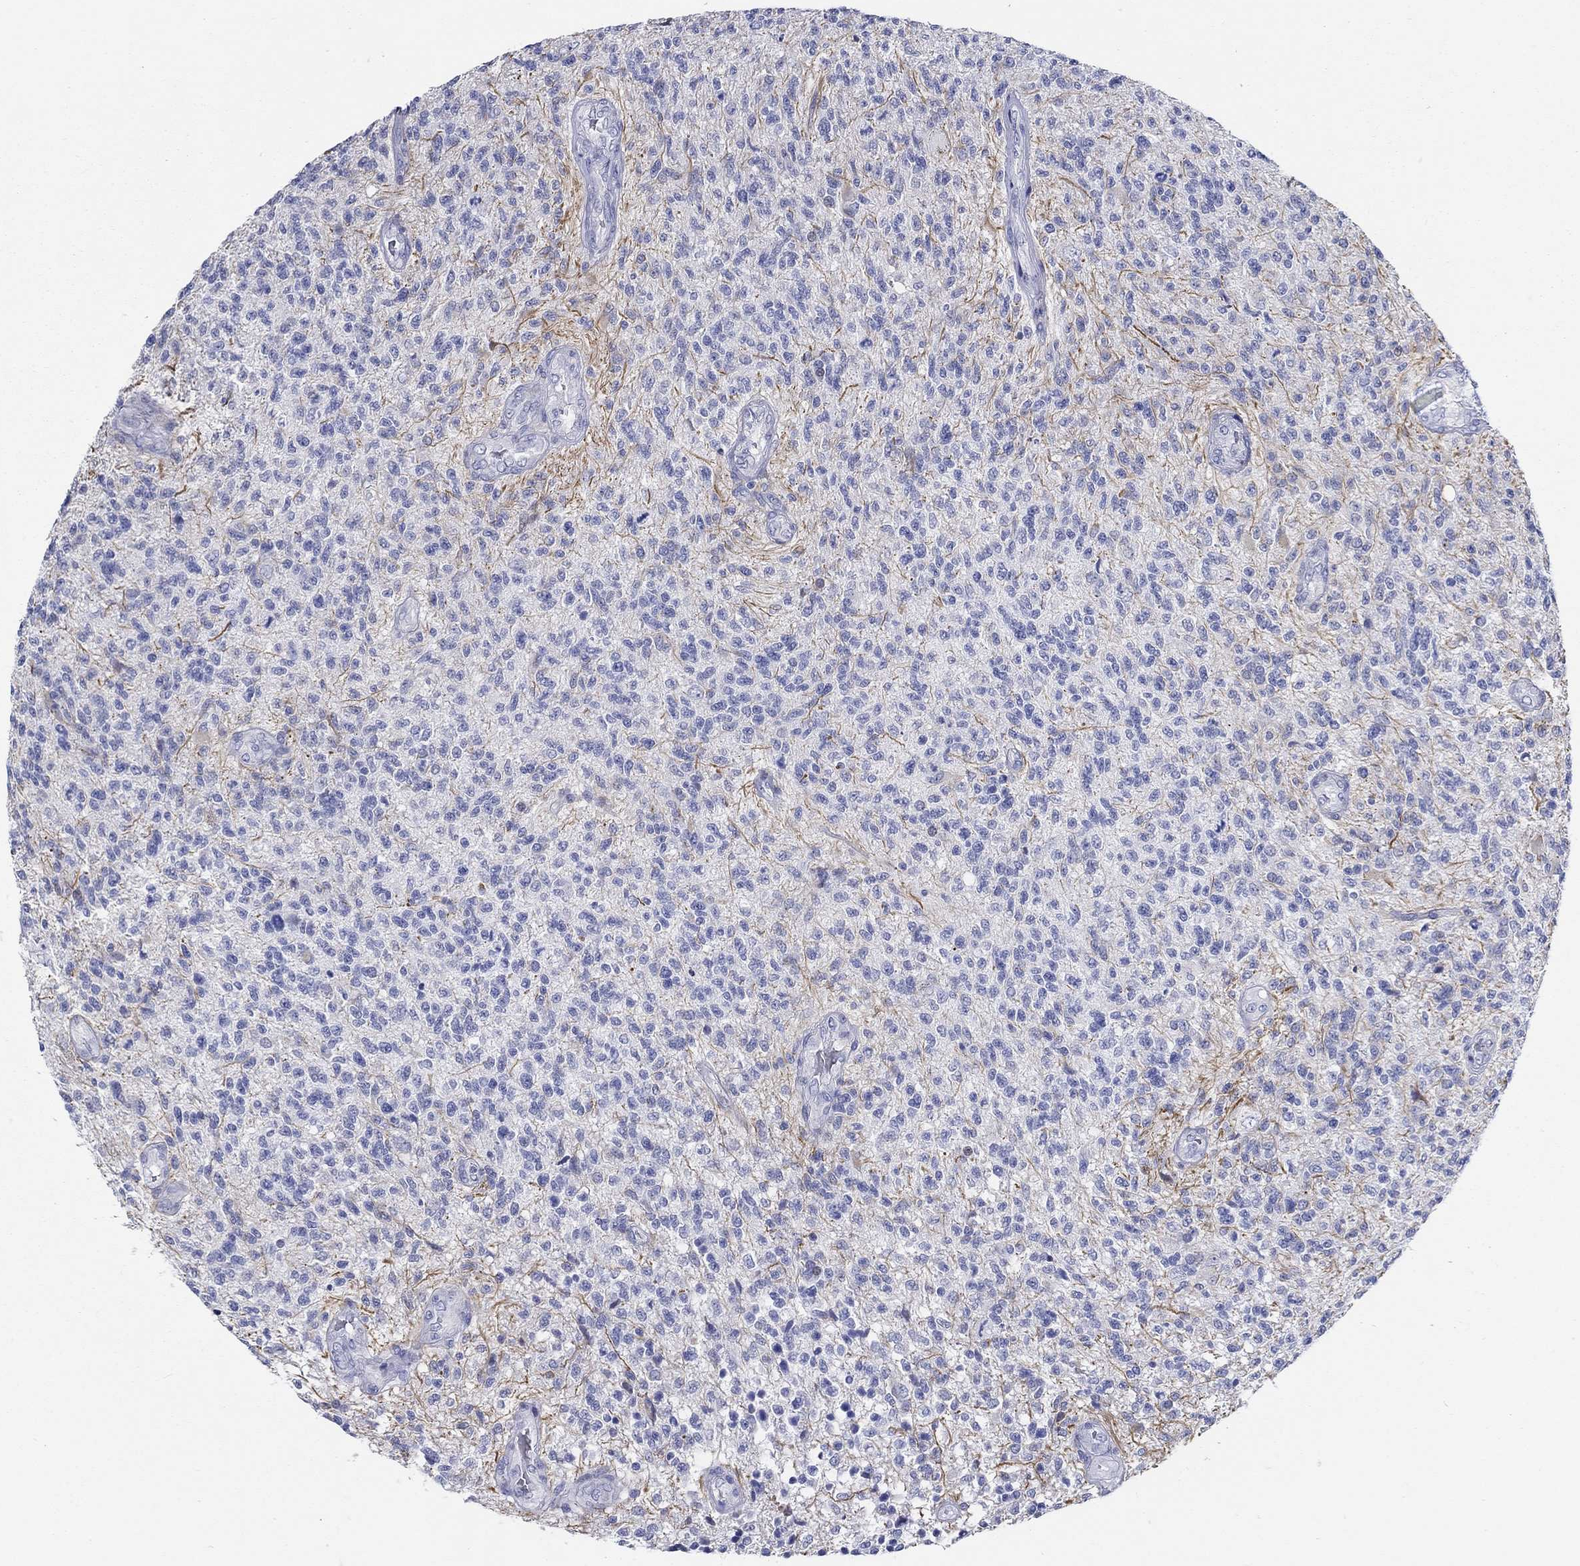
{"staining": {"intensity": "strong", "quantity": "<25%", "location": "cytoplasmic/membranous"}, "tissue": "glioma", "cell_type": "Tumor cells", "image_type": "cancer", "snomed": [{"axis": "morphology", "description": "Glioma, malignant, High grade"}, {"axis": "topography", "description": "Brain"}], "caption": "A medium amount of strong cytoplasmic/membranous staining is seen in approximately <25% of tumor cells in malignant glioma (high-grade) tissue.", "gene": "CRYGS", "patient": {"sex": "male", "age": 56}}